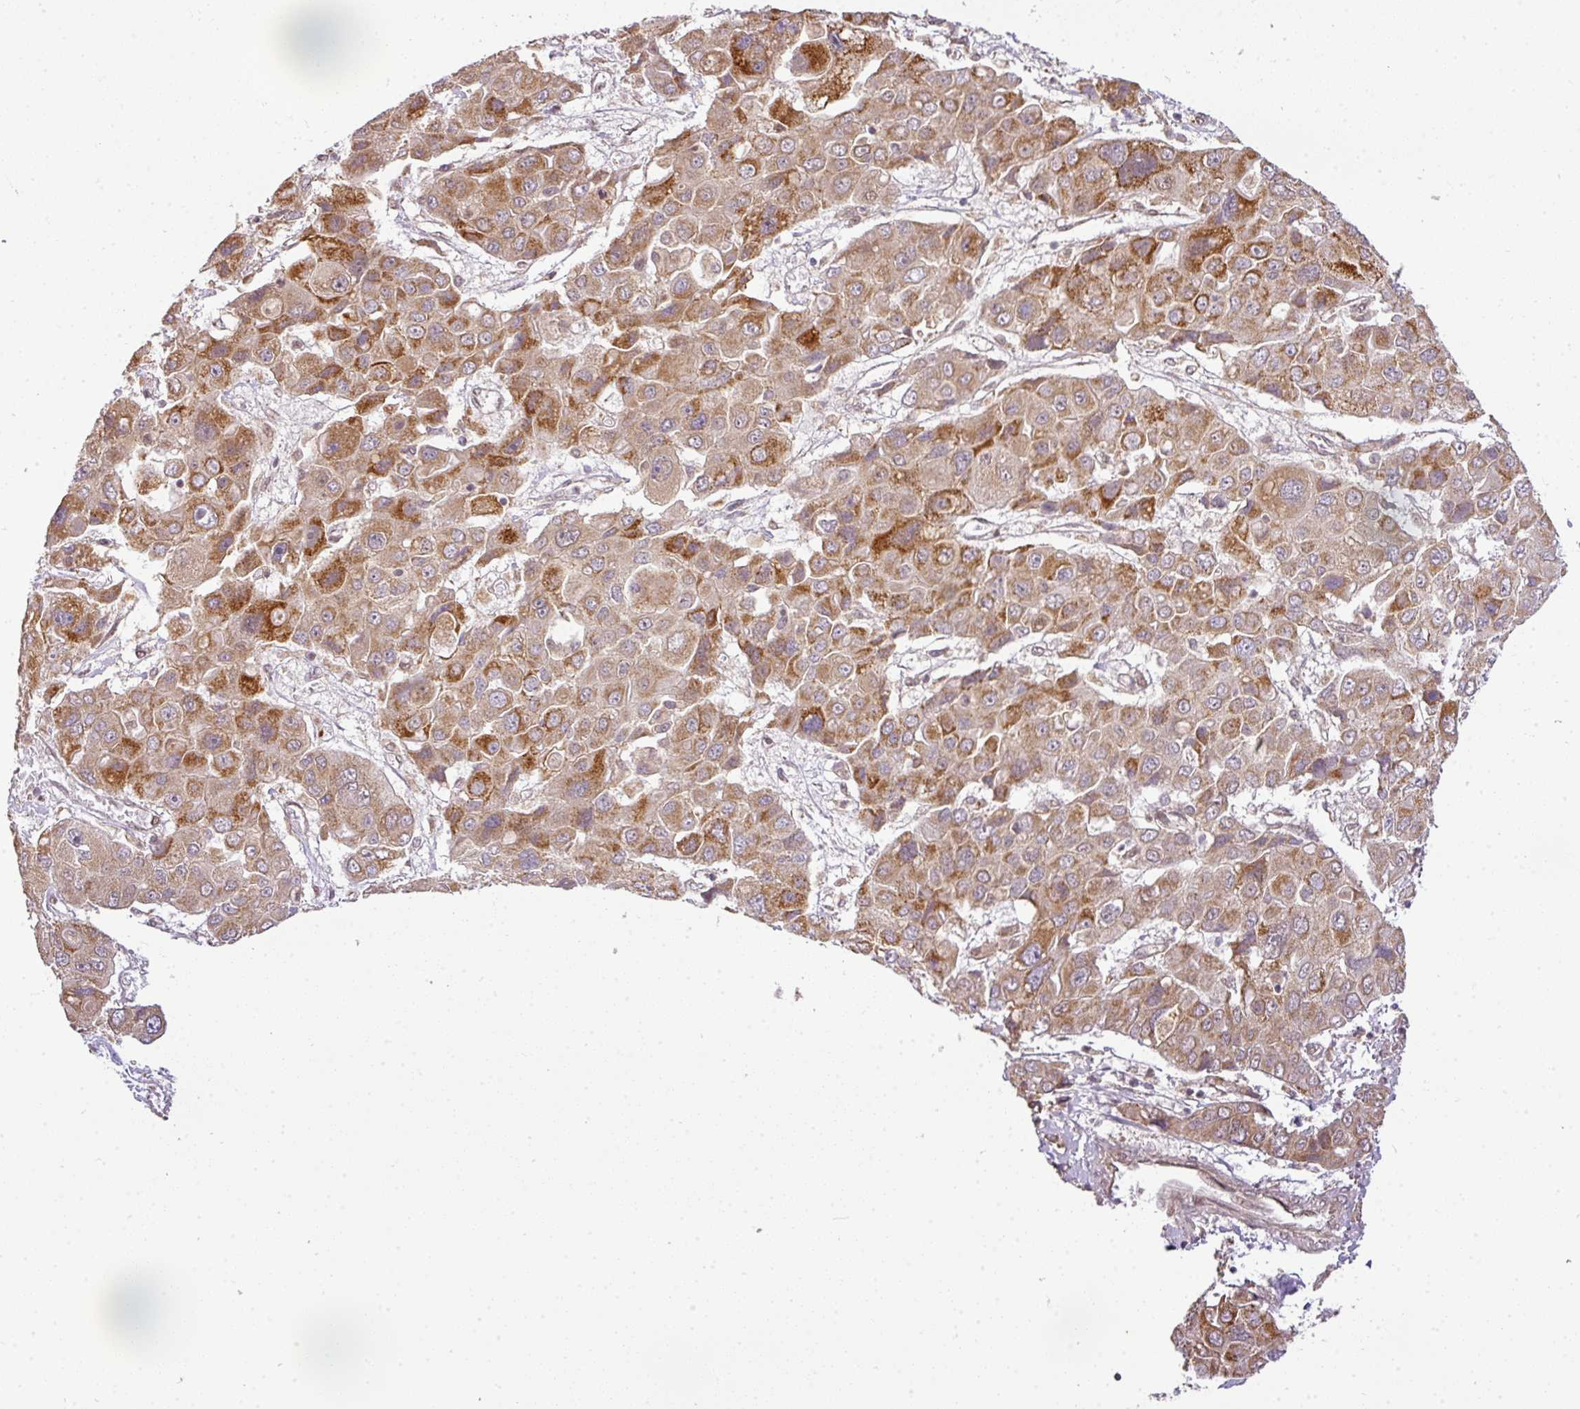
{"staining": {"intensity": "moderate", "quantity": ">75%", "location": "cytoplasmic/membranous"}, "tissue": "liver cancer", "cell_type": "Tumor cells", "image_type": "cancer", "snomed": [{"axis": "morphology", "description": "Cholangiocarcinoma"}, {"axis": "topography", "description": "Liver"}], "caption": "Protein expression analysis of human liver cancer (cholangiocarcinoma) reveals moderate cytoplasmic/membranous positivity in approximately >75% of tumor cells. The protein is shown in brown color, while the nuclei are stained blue.", "gene": "C1orf226", "patient": {"sex": "male", "age": 67}}